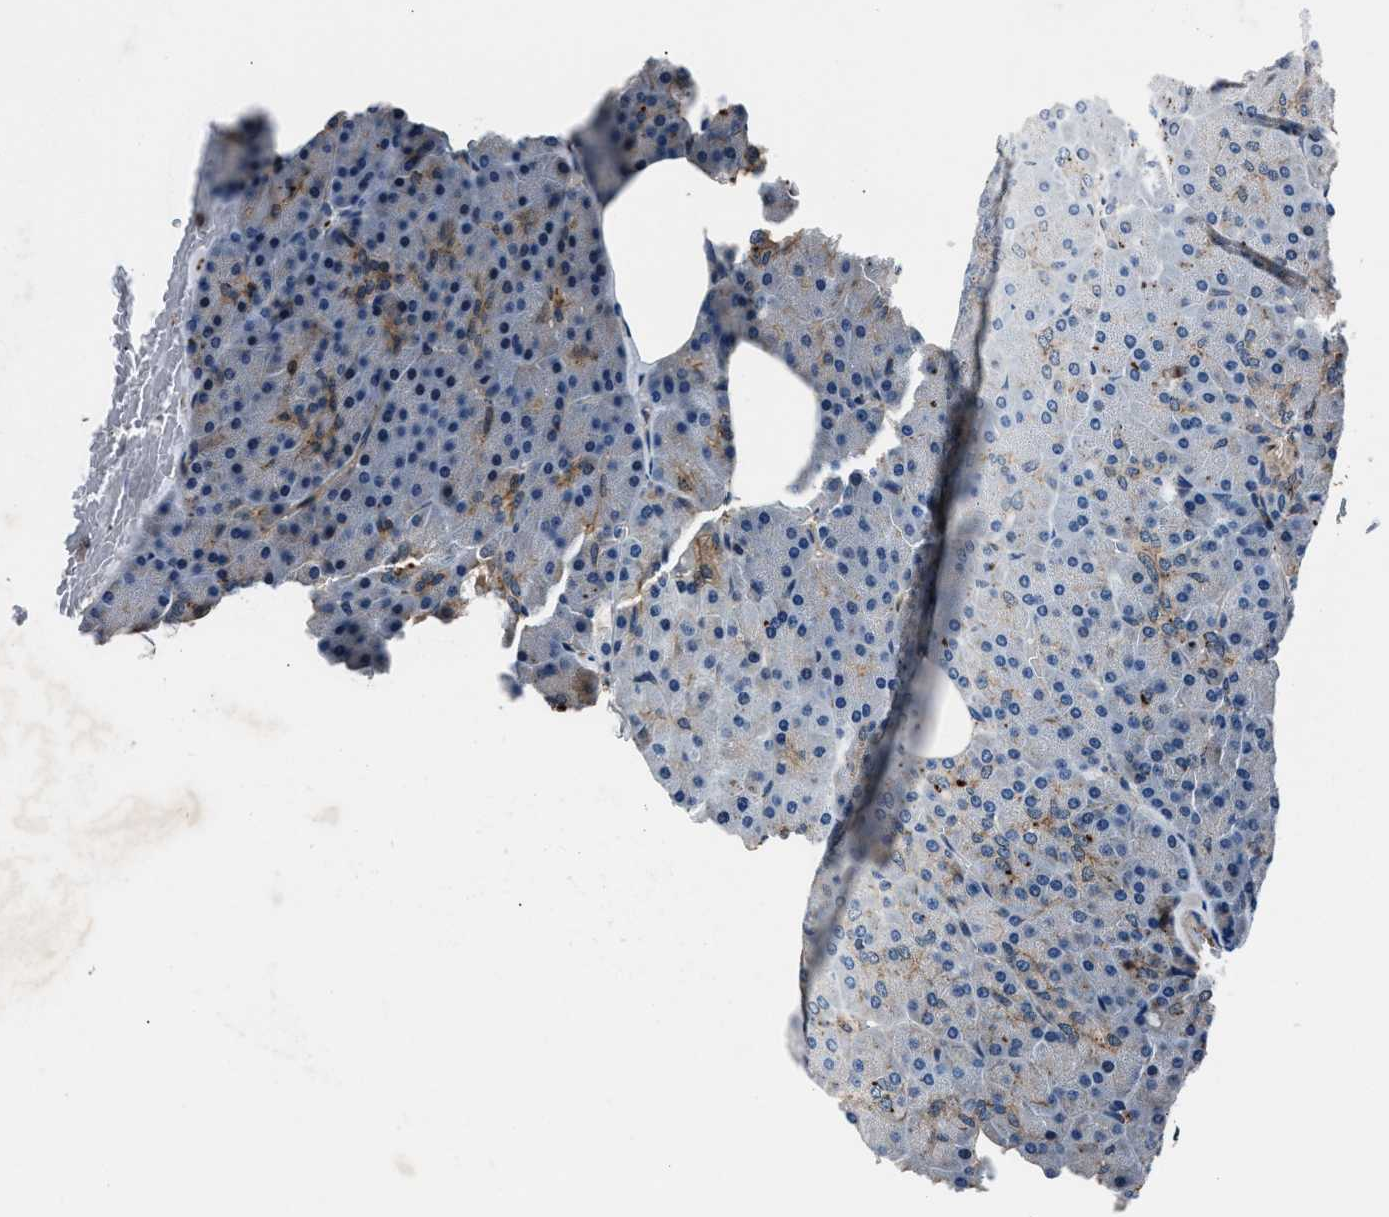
{"staining": {"intensity": "moderate", "quantity": "<25%", "location": "cytoplasmic/membranous"}, "tissue": "pancreas", "cell_type": "Exocrine glandular cells", "image_type": "normal", "snomed": [{"axis": "morphology", "description": "Normal tissue, NOS"}, {"axis": "topography", "description": "Pancreas"}], "caption": "Protein staining of benign pancreas displays moderate cytoplasmic/membranous expression in about <25% of exocrine glandular cells. (DAB (3,3'-diaminobenzidine) = brown stain, brightfield microscopy at high magnification).", "gene": "MFSD11", "patient": {"sex": "female", "age": 35}}